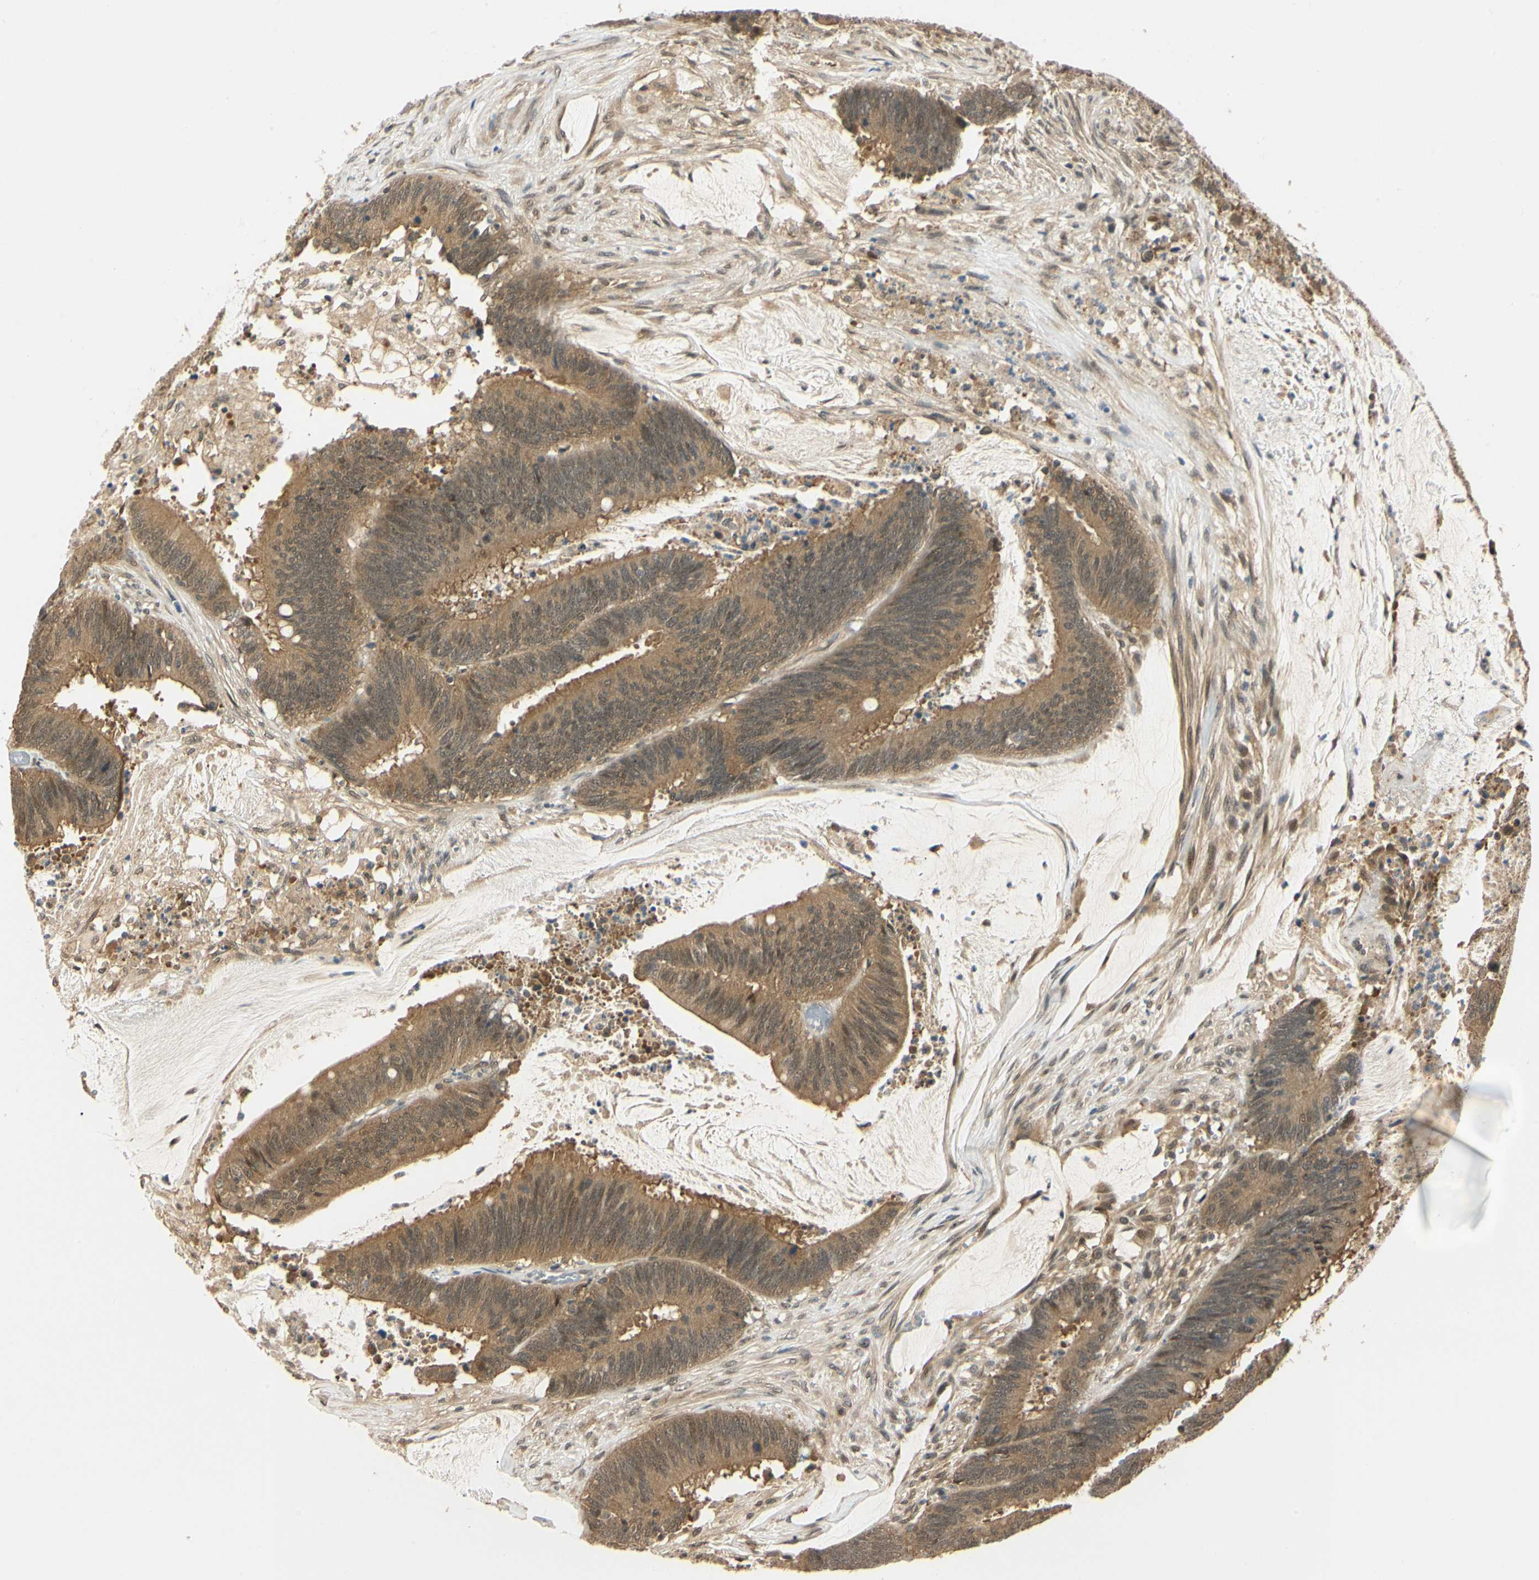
{"staining": {"intensity": "moderate", "quantity": ">75%", "location": "cytoplasmic/membranous,nuclear"}, "tissue": "colorectal cancer", "cell_type": "Tumor cells", "image_type": "cancer", "snomed": [{"axis": "morphology", "description": "Adenocarcinoma, NOS"}, {"axis": "topography", "description": "Rectum"}], "caption": "This is an image of immunohistochemistry staining of colorectal cancer (adenocarcinoma), which shows moderate staining in the cytoplasmic/membranous and nuclear of tumor cells.", "gene": "UBE2Z", "patient": {"sex": "female", "age": 66}}